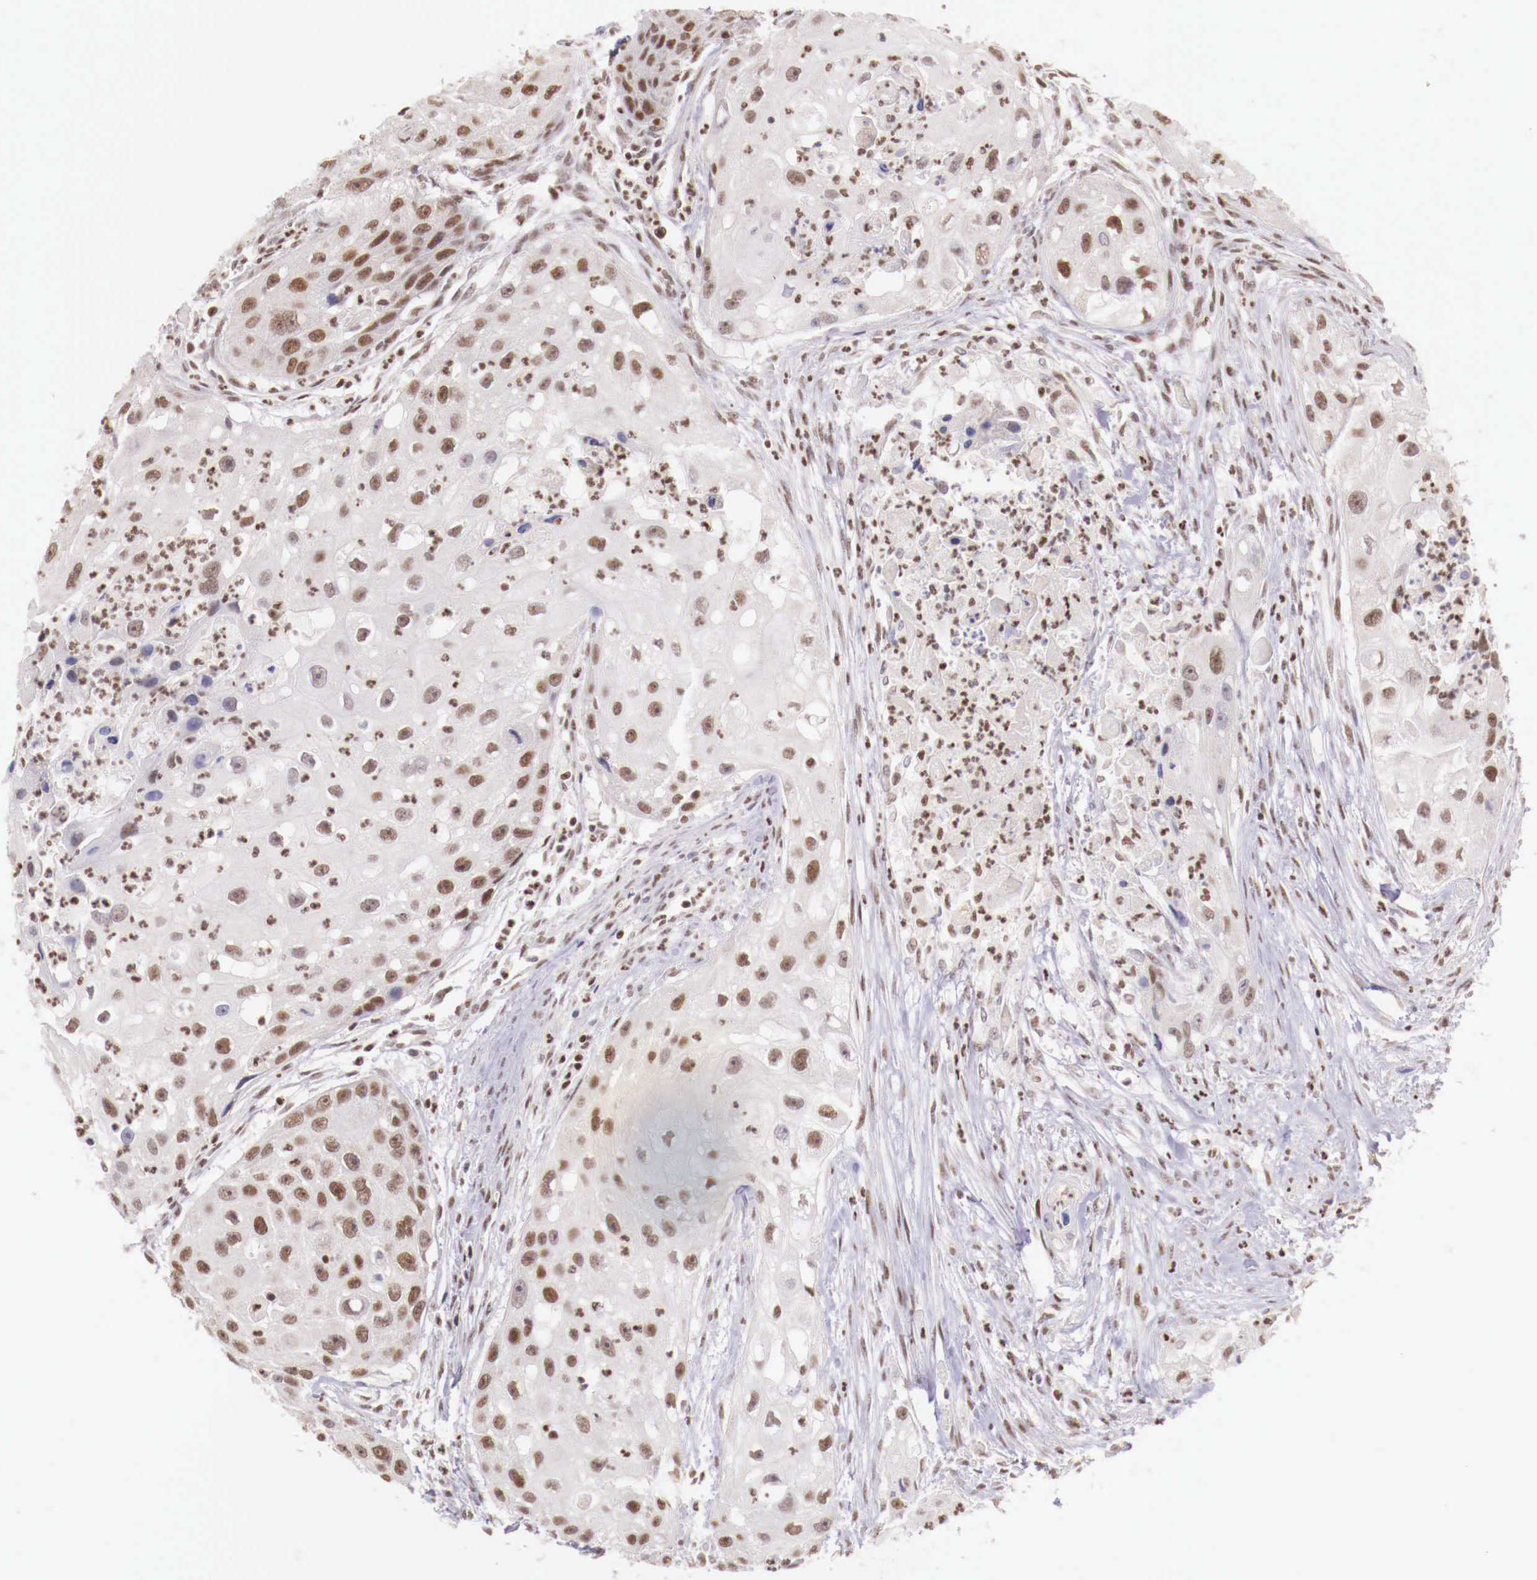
{"staining": {"intensity": "weak", "quantity": "25%-75%", "location": "nuclear"}, "tissue": "head and neck cancer", "cell_type": "Tumor cells", "image_type": "cancer", "snomed": [{"axis": "morphology", "description": "Squamous cell carcinoma, NOS"}, {"axis": "topography", "description": "Head-Neck"}], "caption": "A micrograph of head and neck cancer stained for a protein exhibits weak nuclear brown staining in tumor cells.", "gene": "SP1", "patient": {"sex": "male", "age": 64}}